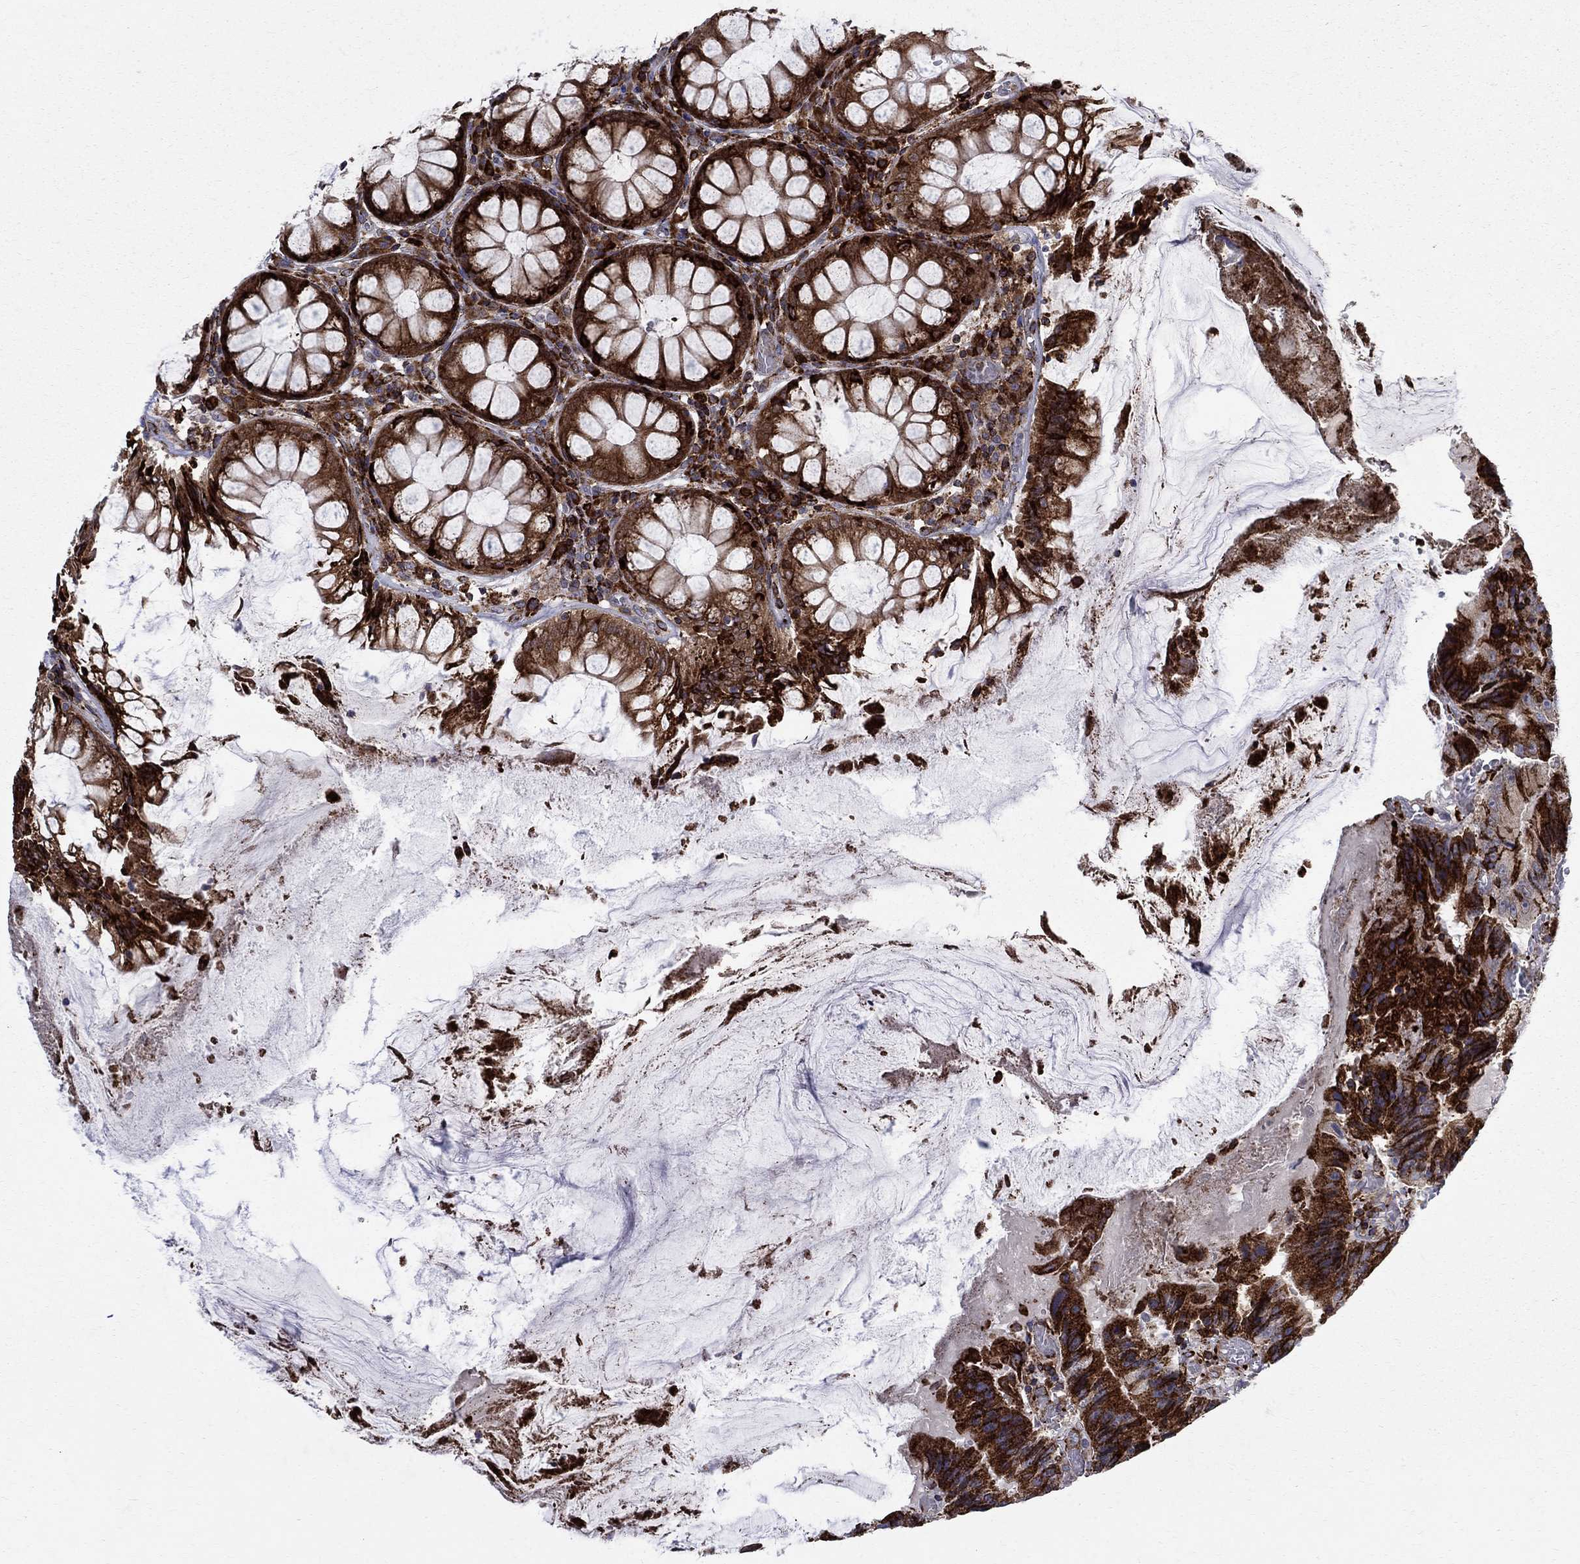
{"staining": {"intensity": "strong", "quantity": "25%-75%", "location": "cytoplasmic/membranous"}, "tissue": "colorectal cancer", "cell_type": "Tumor cells", "image_type": "cancer", "snomed": [{"axis": "morphology", "description": "Adenocarcinoma, NOS"}, {"axis": "topography", "description": "Colon"}], "caption": "Human colorectal cancer (adenocarcinoma) stained with a protein marker shows strong staining in tumor cells.", "gene": "CAB39L", "patient": {"sex": "female", "age": 86}}